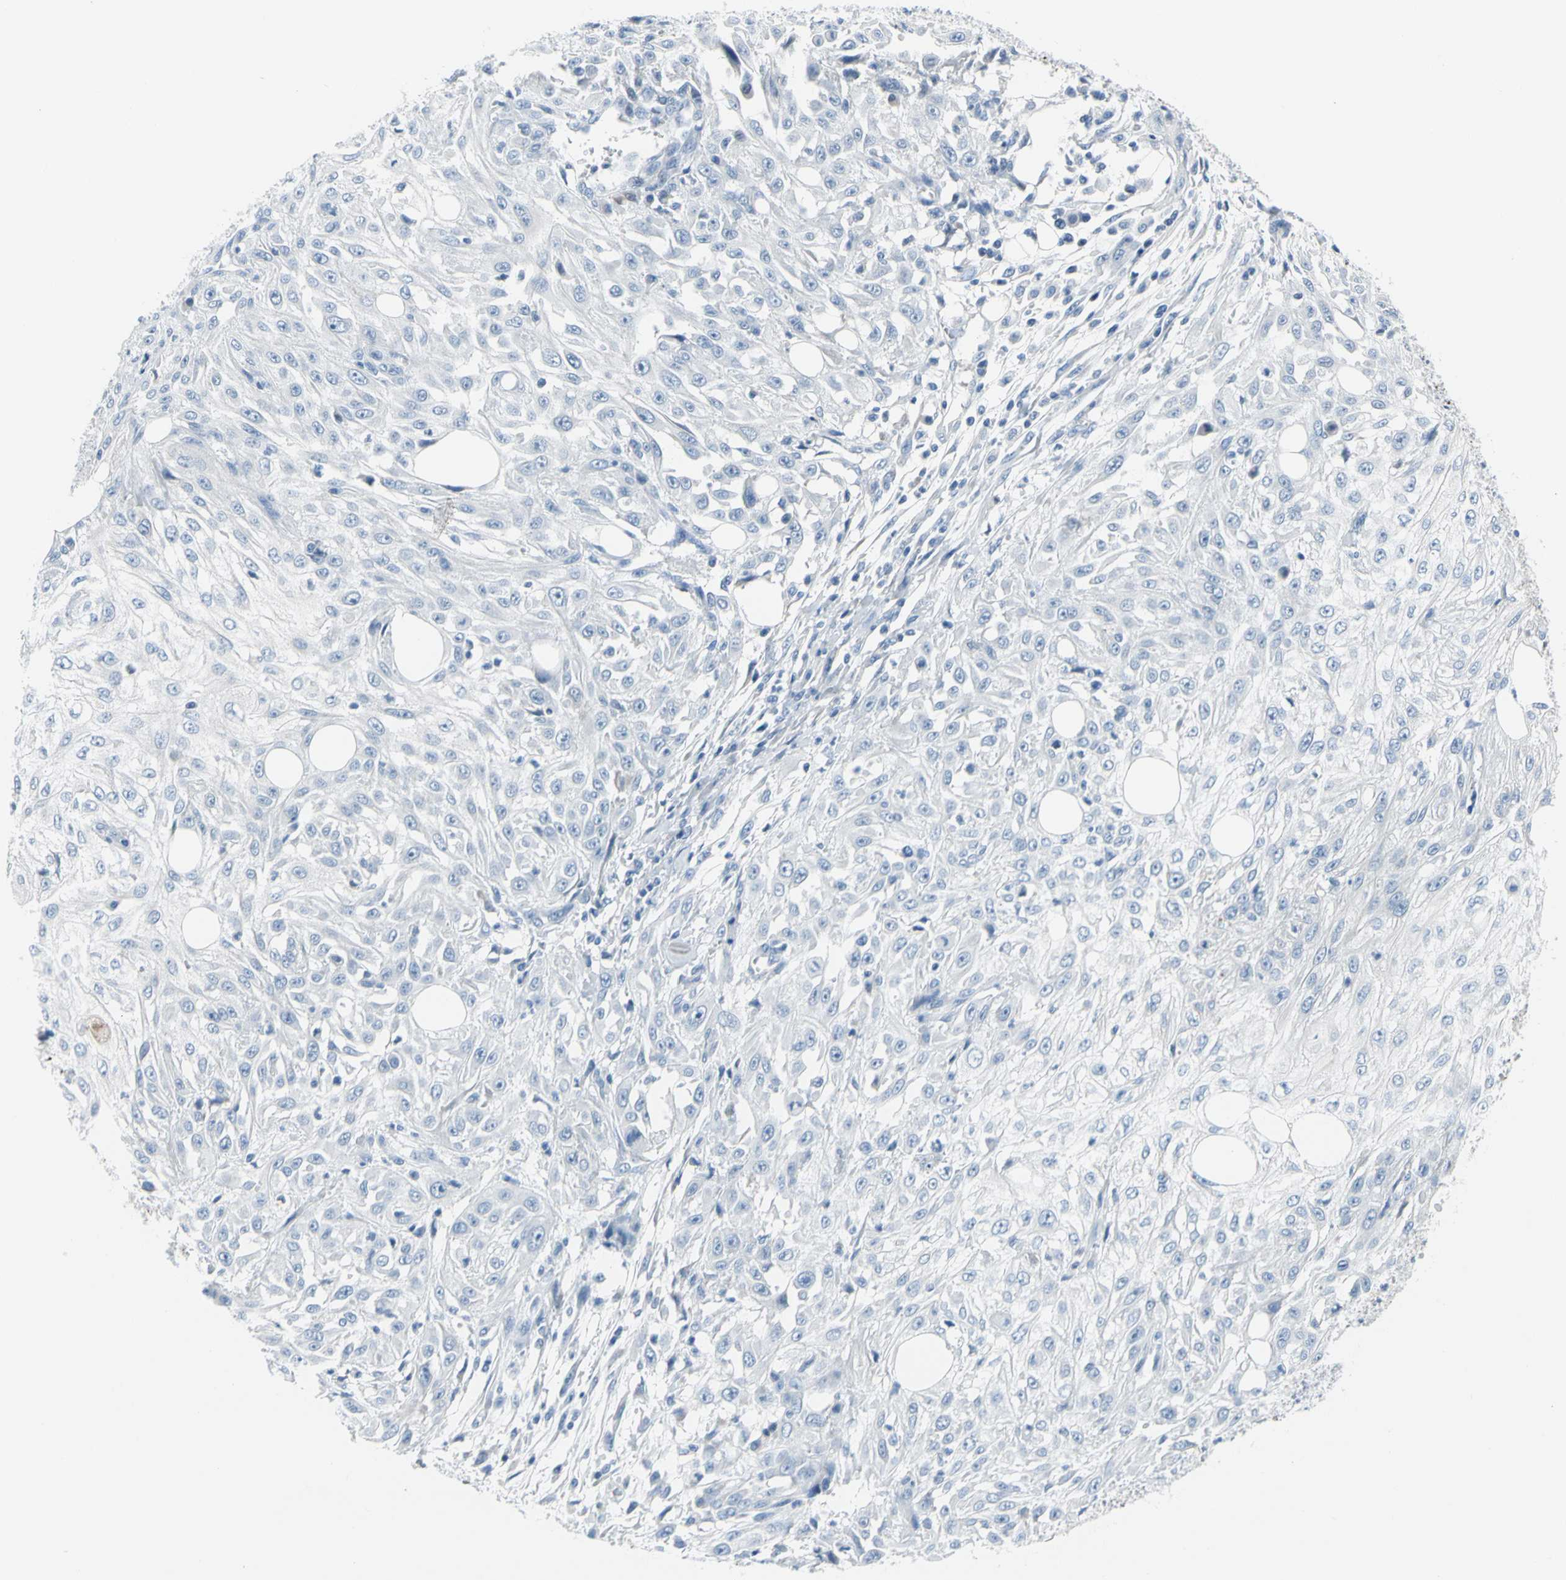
{"staining": {"intensity": "negative", "quantity": "none", "location": "none"}, "tissue": "skin cancer", "cell_type": "Tumor cells", "image_type": "cancer", "snomed": [{"axis": "morphology", "description": "Squamous cell carcinoma, NOS"}, {"axis": "topography", "description": "Skin"}], "caption": "DAB (3,3'-diaminobenzidine) immunohistochemical staining of skin cancer (squamous cell carcinoma) demonstrates no significant expression in tumor cells.", "gene": "MUC5B", "patient": {"sex": "male", "age": 75}}